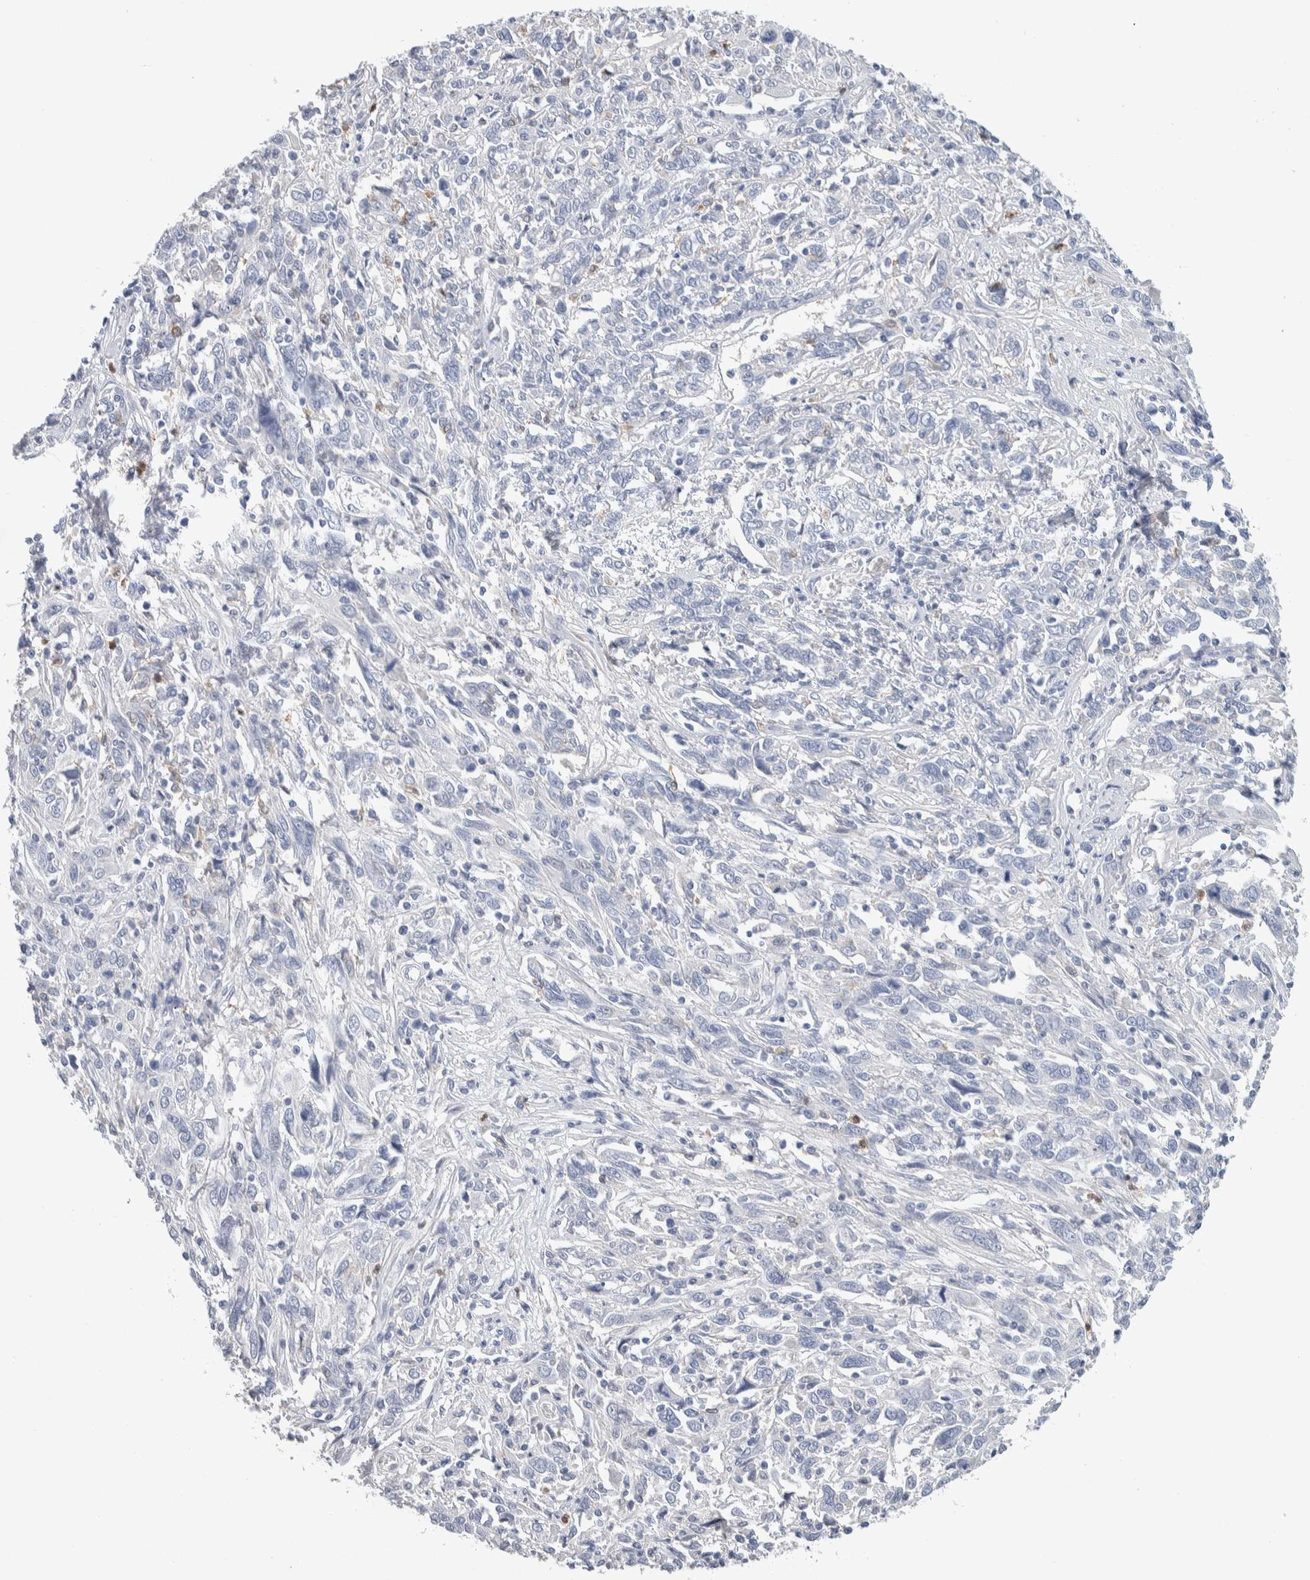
{"staining": {"intensity": "negative", "quantity": "none", "location": "none"}, "tissue": "cervical cancer", "cell_type": "Tumor cells", "image_type": "cancer", "snomed": [{"axis": "morphology", "description": "Squamous cell carcinoma, NOS"}, {"axis": "topography", "description": "Cervix"}], "caption": "Immunohistochemical staining of cervical squamous cell carcinoma shows no significant positivity in tumor cells.", "gene": "NCF2", "patient": {"sex": "female", "age": 46}}